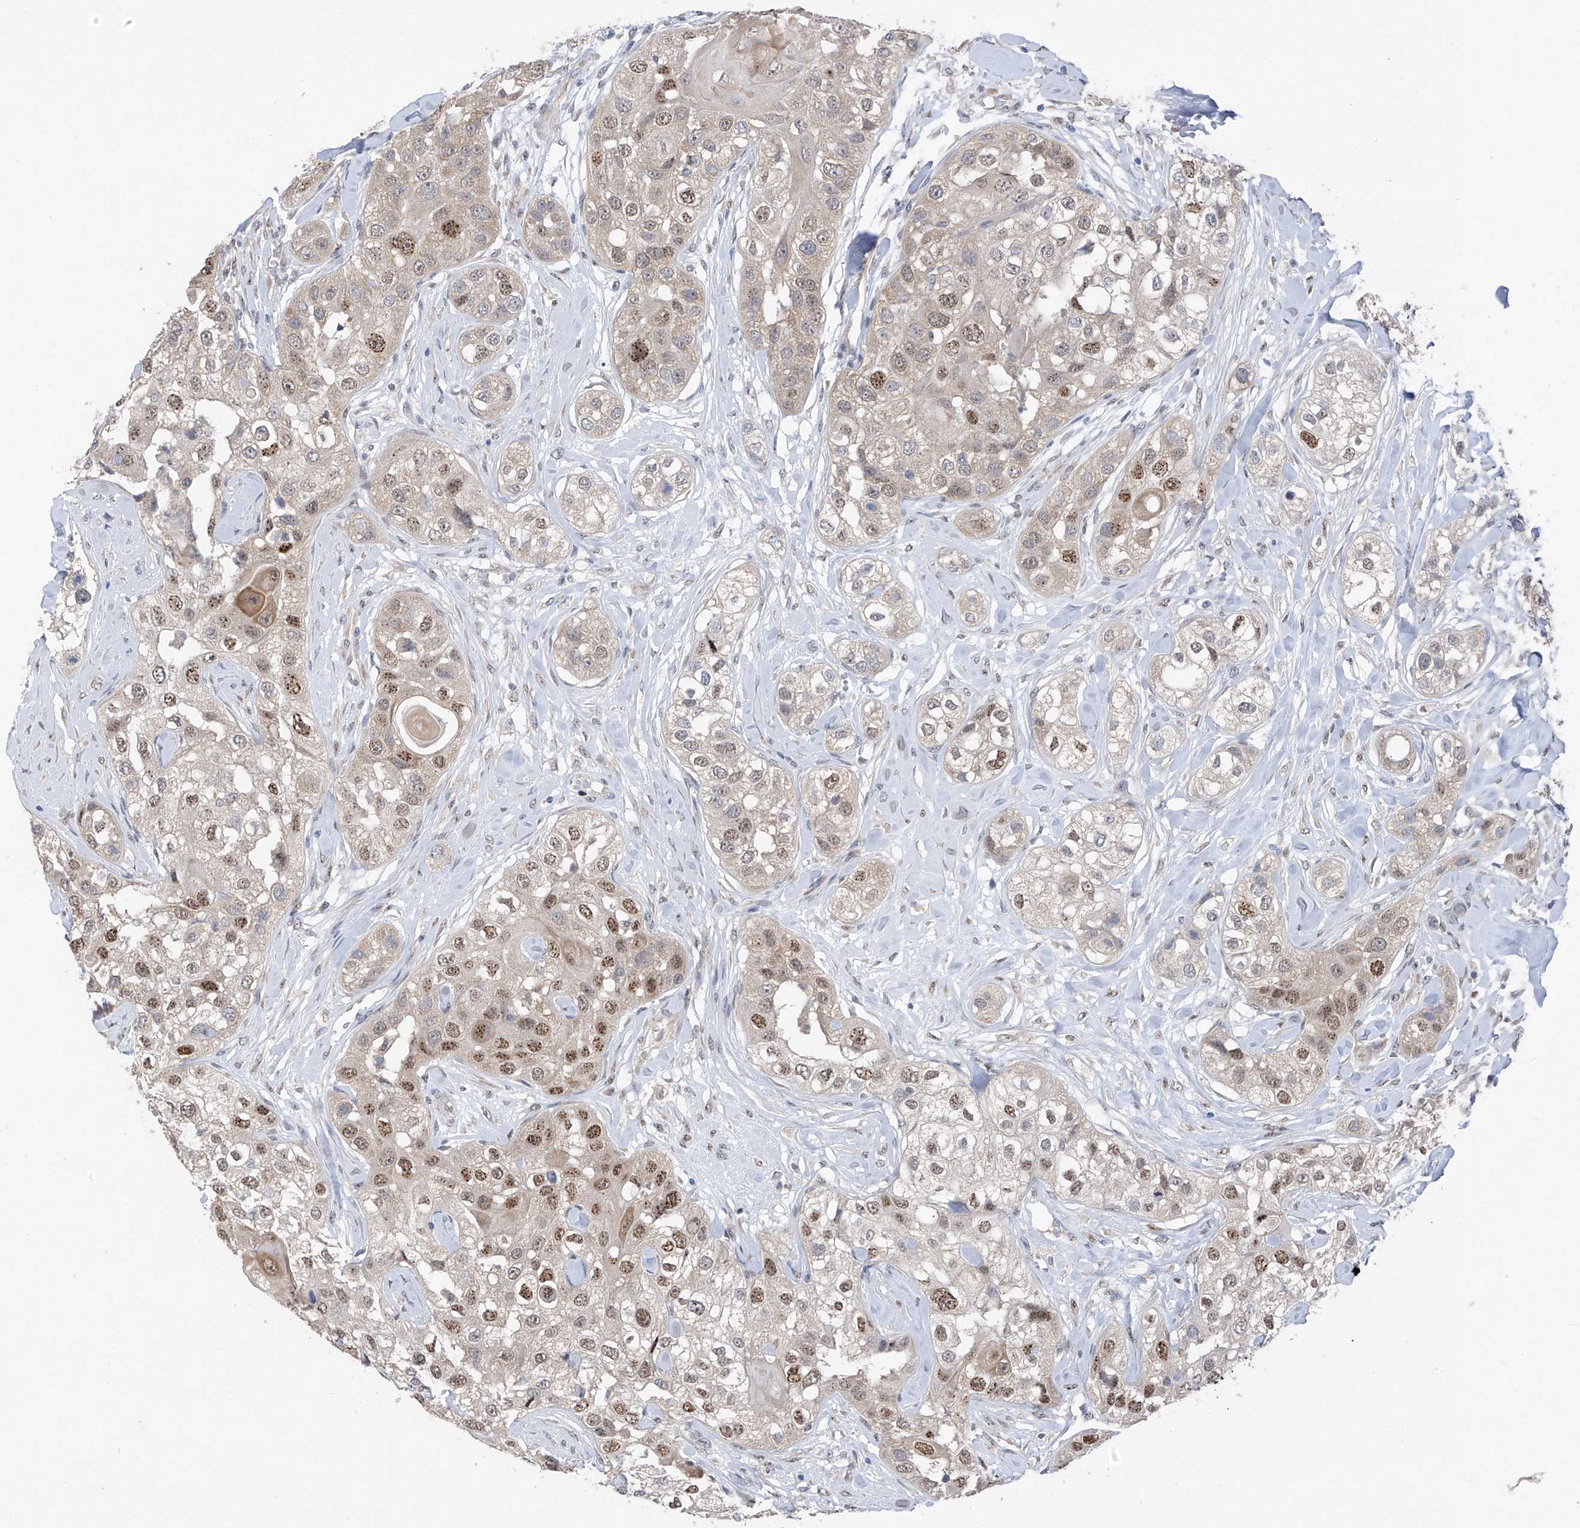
{"staining": {"intensity": "moderate", "quantity": "25%-75%", "location": "nuclear"}, "tissue": "head and neck cancer", "cell_type": "Tumor cells", "image_type": "cancer", "snomed": [{"axis": "morphology", "description": "Normal tissue, NOS"}, {"axis": "morphology", "description": "Squamous cell carcinoma, NOS"}, {"axis": "topography", "description": "Skeletal muscle"}, {"axis": "topography", "description": "Head-Neck"}], "caption": "Immunohistochemistry micrograph of neoplastic tissue: human head and neck cancer (squamous cell carcinoma) stained using immunohistochemistry (IHC) exhibits medium levels of moderate protein expression localized specifically in the nuclear of tumor cells, appearing as a nuclear brown color.", "gene": "RPL4", "patient": {"sex": "male", "age": 51}}